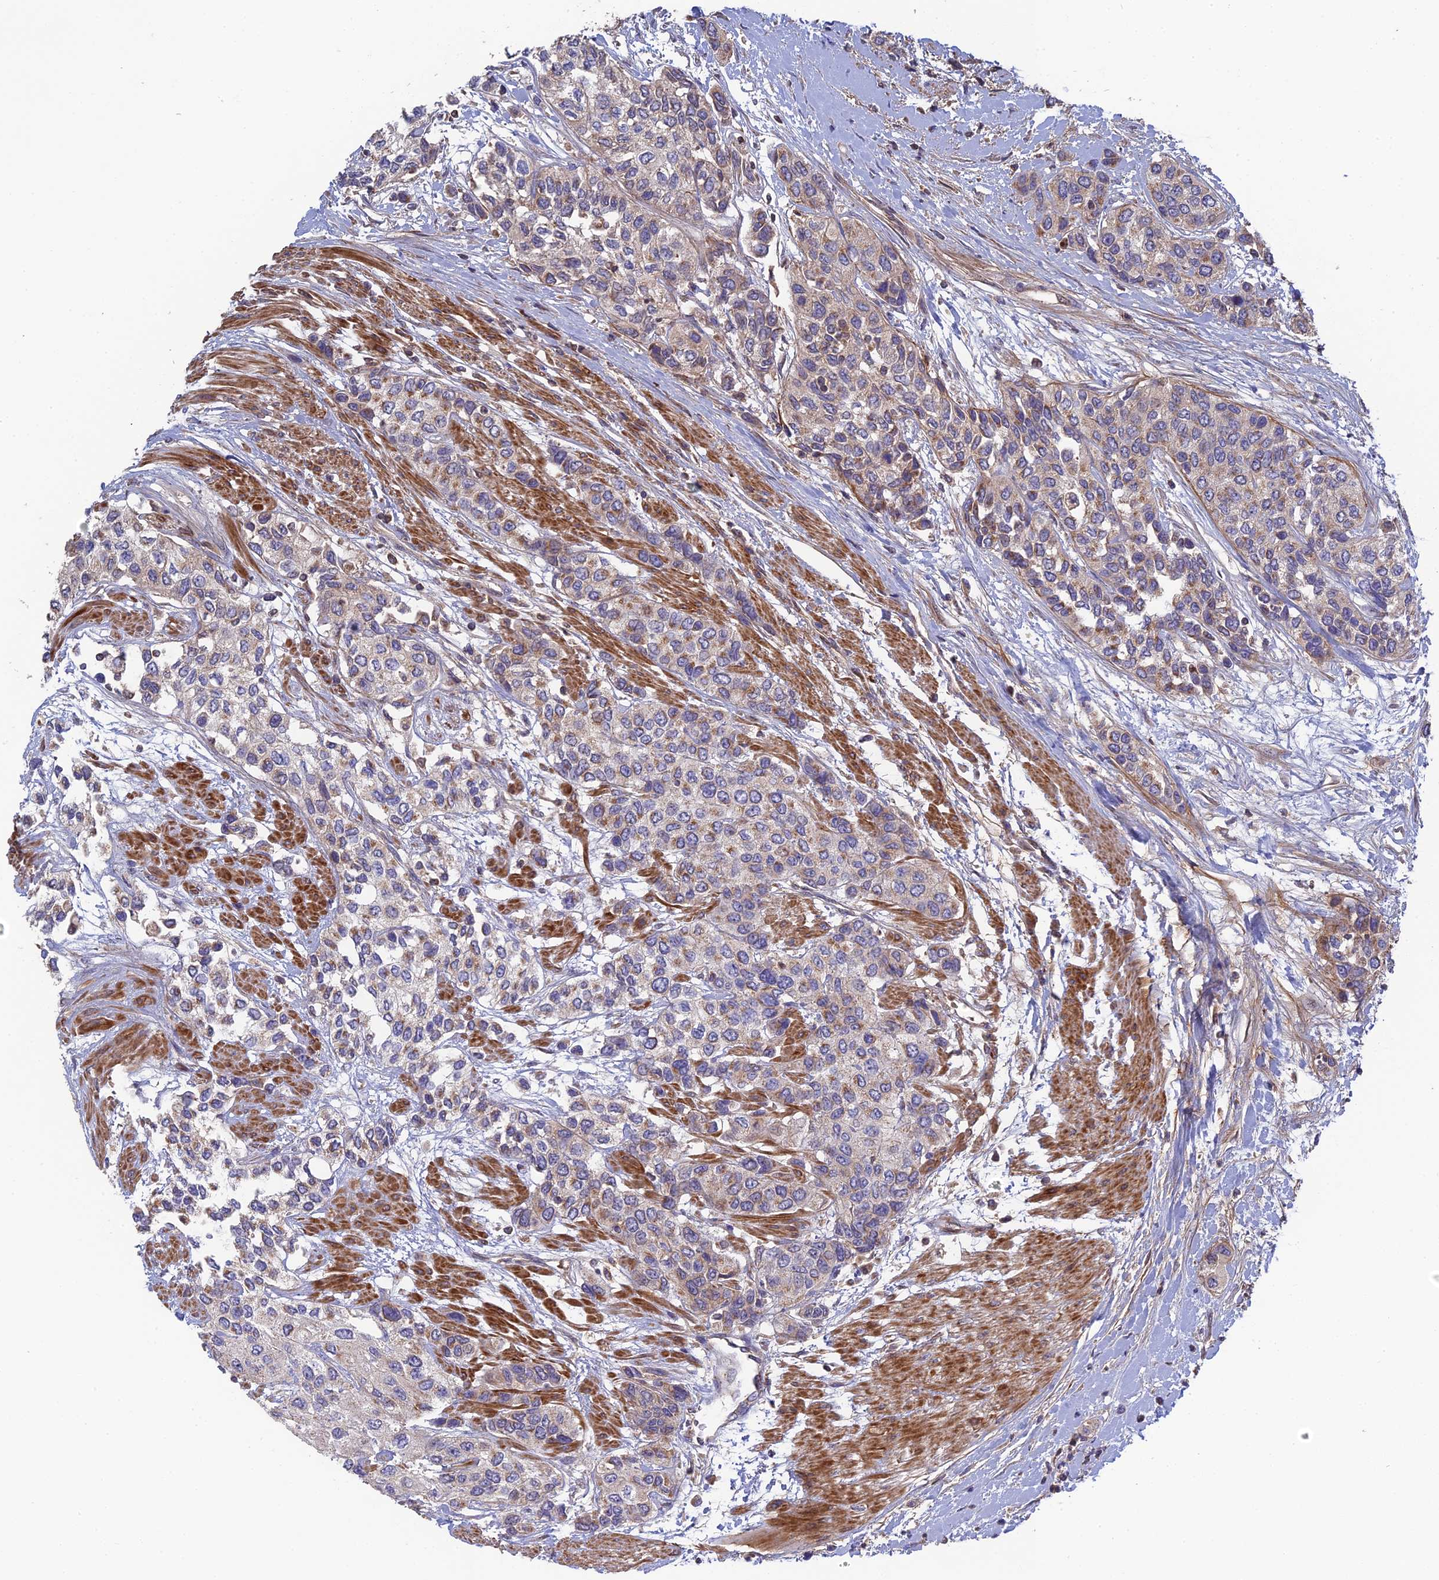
{"staining": {"intensity": "weak", "quantity": "<25%", "location": "cytoplasmic/membranous"}, "tissue": "urothelial cancer", "cell_type": "Tumor cells", "image_type": "cancer", "snomed": [{"axis": "morphology", "description": "Normal tissue, NOS"}, {"axis": "morphology", "description": "Urothelial carcinoma, High grade"}, {"axis": "topography", "description": "Vascular tissue"}, {"axis": "topography", "description": "Urinary bladder"}], "caption": "Tumor cells are negative for protein expression in human urothelial carcinoma (high-grade).", "gene": "RPIA", "patient": {"sex": "female", "age": 56}}